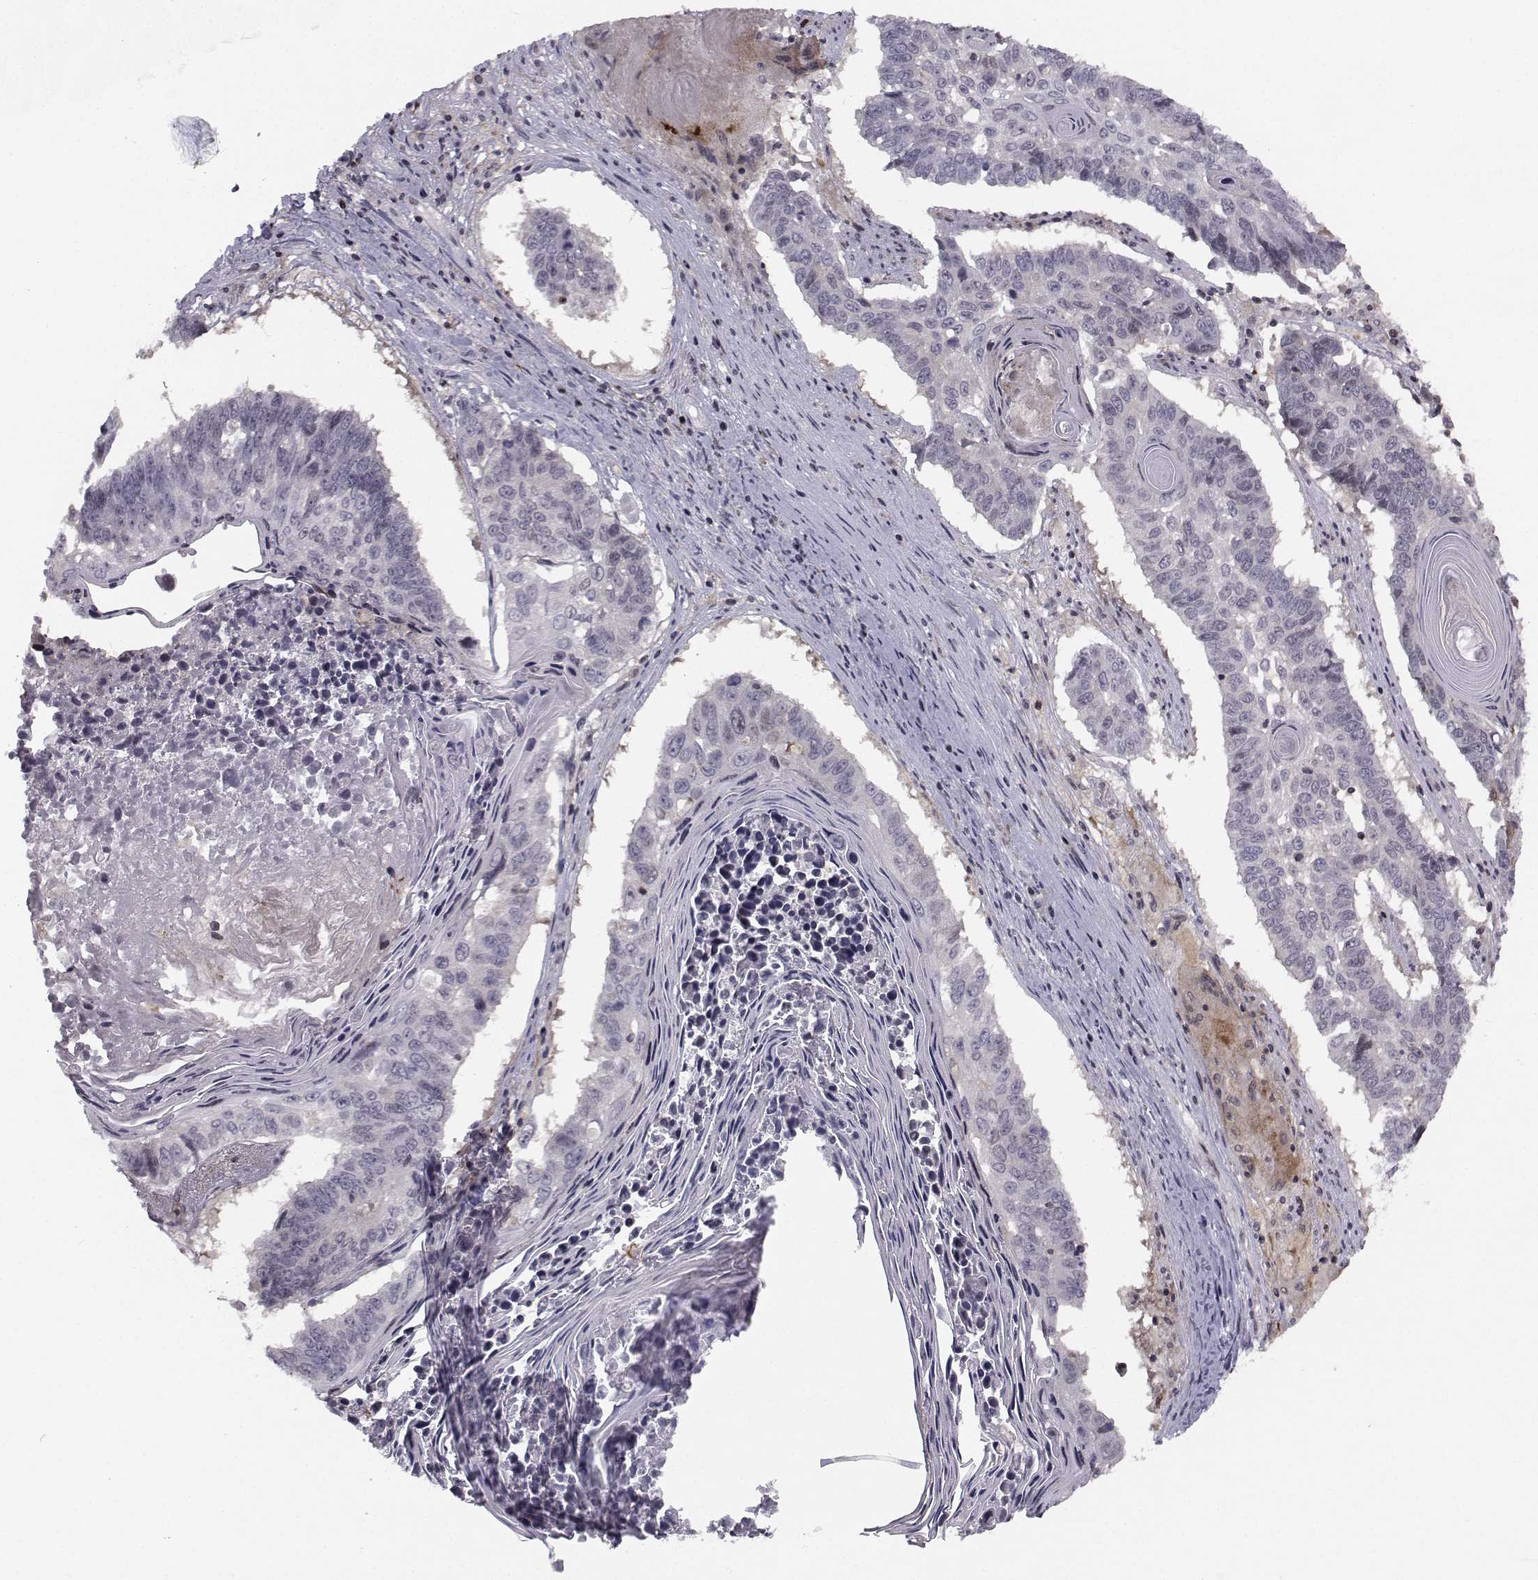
{"staining": {"intensity": "negative", "quantity": "none", "location": "none"}, "tissue": "lung cancer", "cell_type": "Tumor cells", "image_type": "cancer", "snomed": [{"axis": "morphology", "description": "Squamous cell carcinoma, NOS"}, {"axis": "topography", "description": "Lung"}], "caption": "Tumor cells show no significant expression in lung cancer (squamous cell carcinoma). (Immunohistochemistry, brightfield microscopy, high magnification).", "gene": "PCP4L1", "patient": {"sex": "male", "age": 73}}